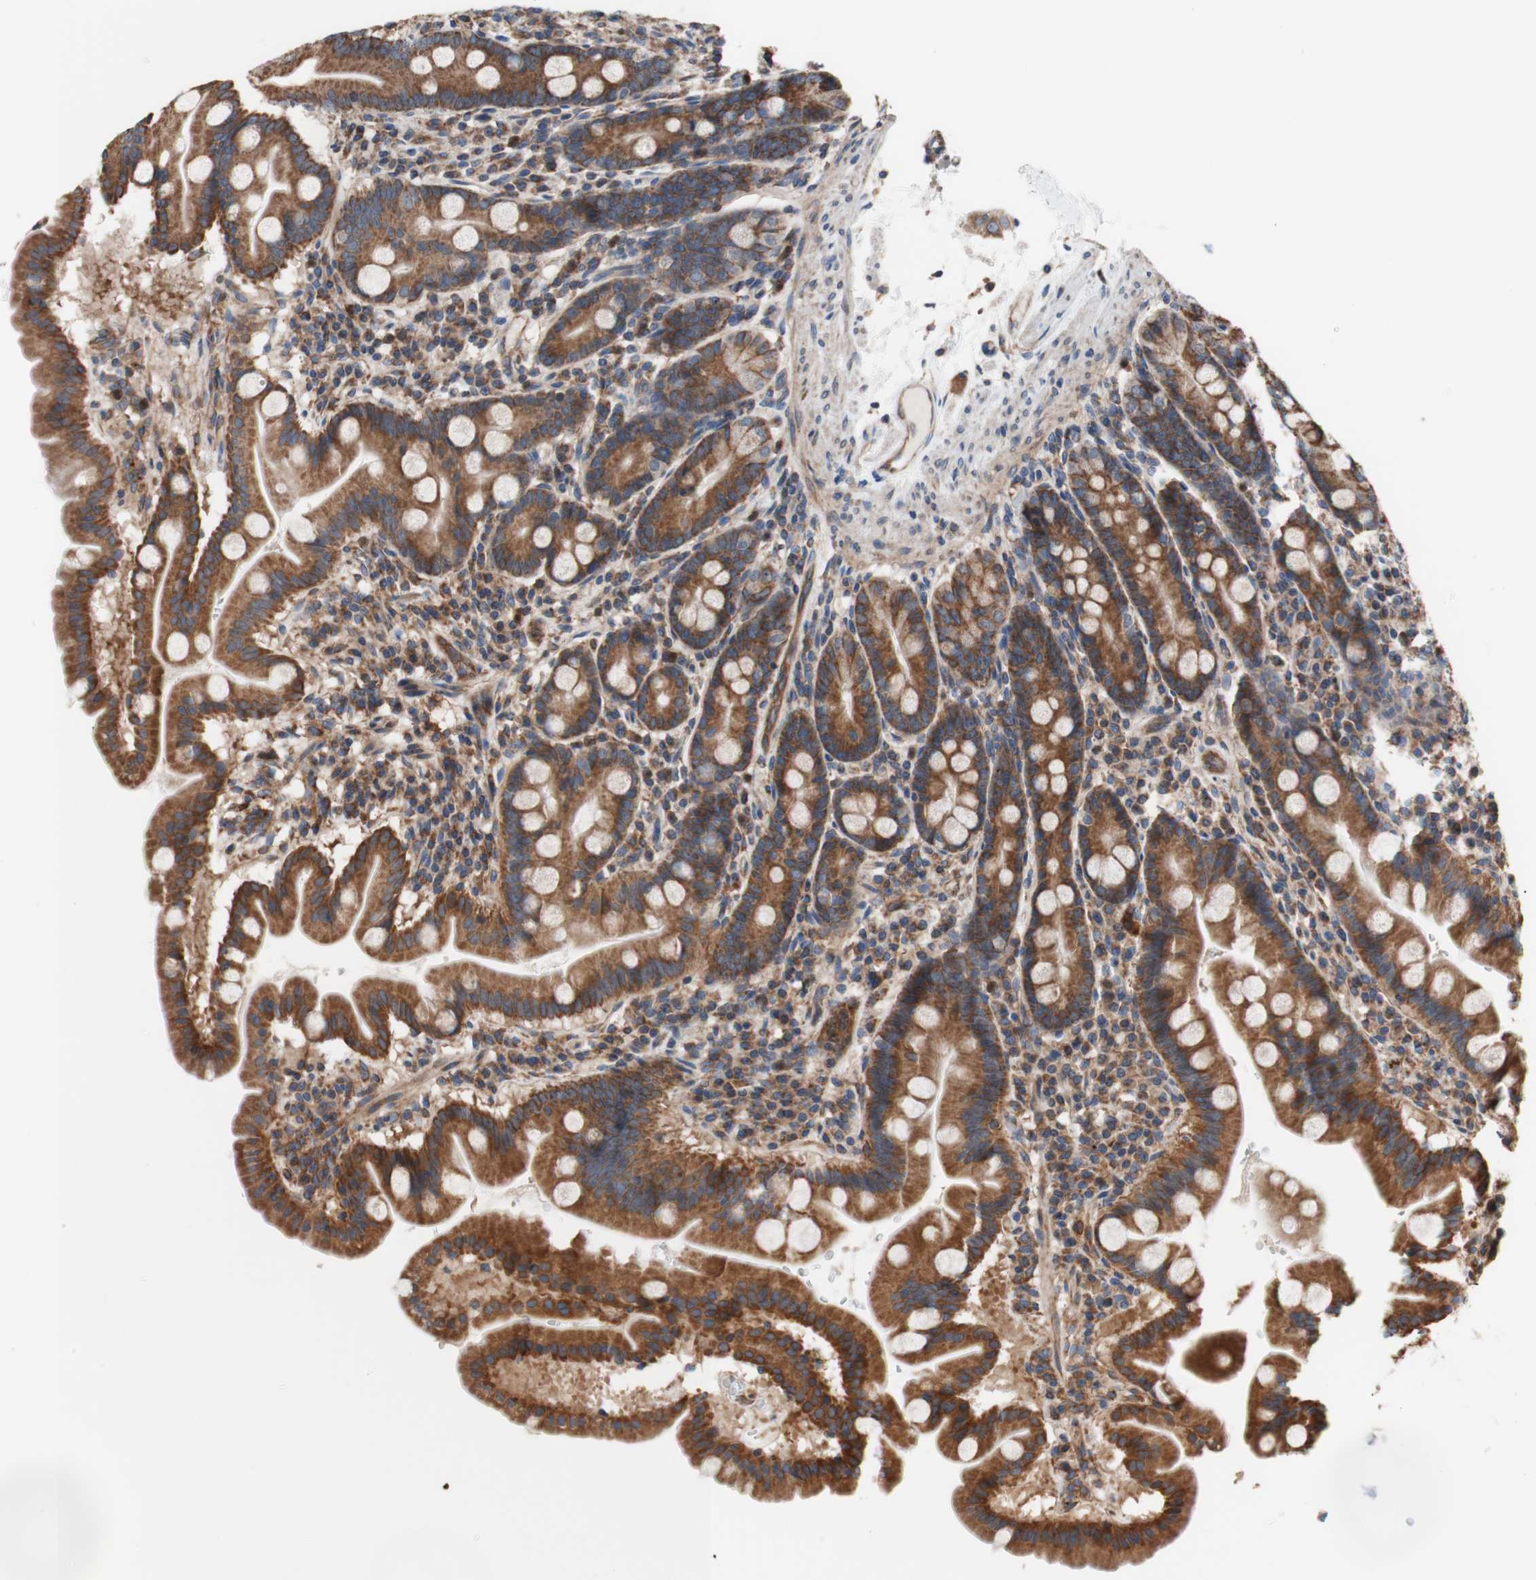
{"staining": {"intensity": "strong", "quantity": ">75%", "location": "cytoplasmic/membranous"}, "tissue": "duodenum", "cell_type": "Glandular cells", "image_type": "normal", "snomed": [{"axis": "morphology", "description": "Normal tissue, NOS"}, {"axis": "topography", "description": "Duodenum"}], "caption": "Glandular cells exhibit high levels of strong cytoplasmic/membranous positivity in about >75% of cells in unremarkable human duodenum. The protein is shown in brown color, while the nuclei are stained blue.", "gene": "FMR1", "patient": {"sex": "male", "age": 50}}